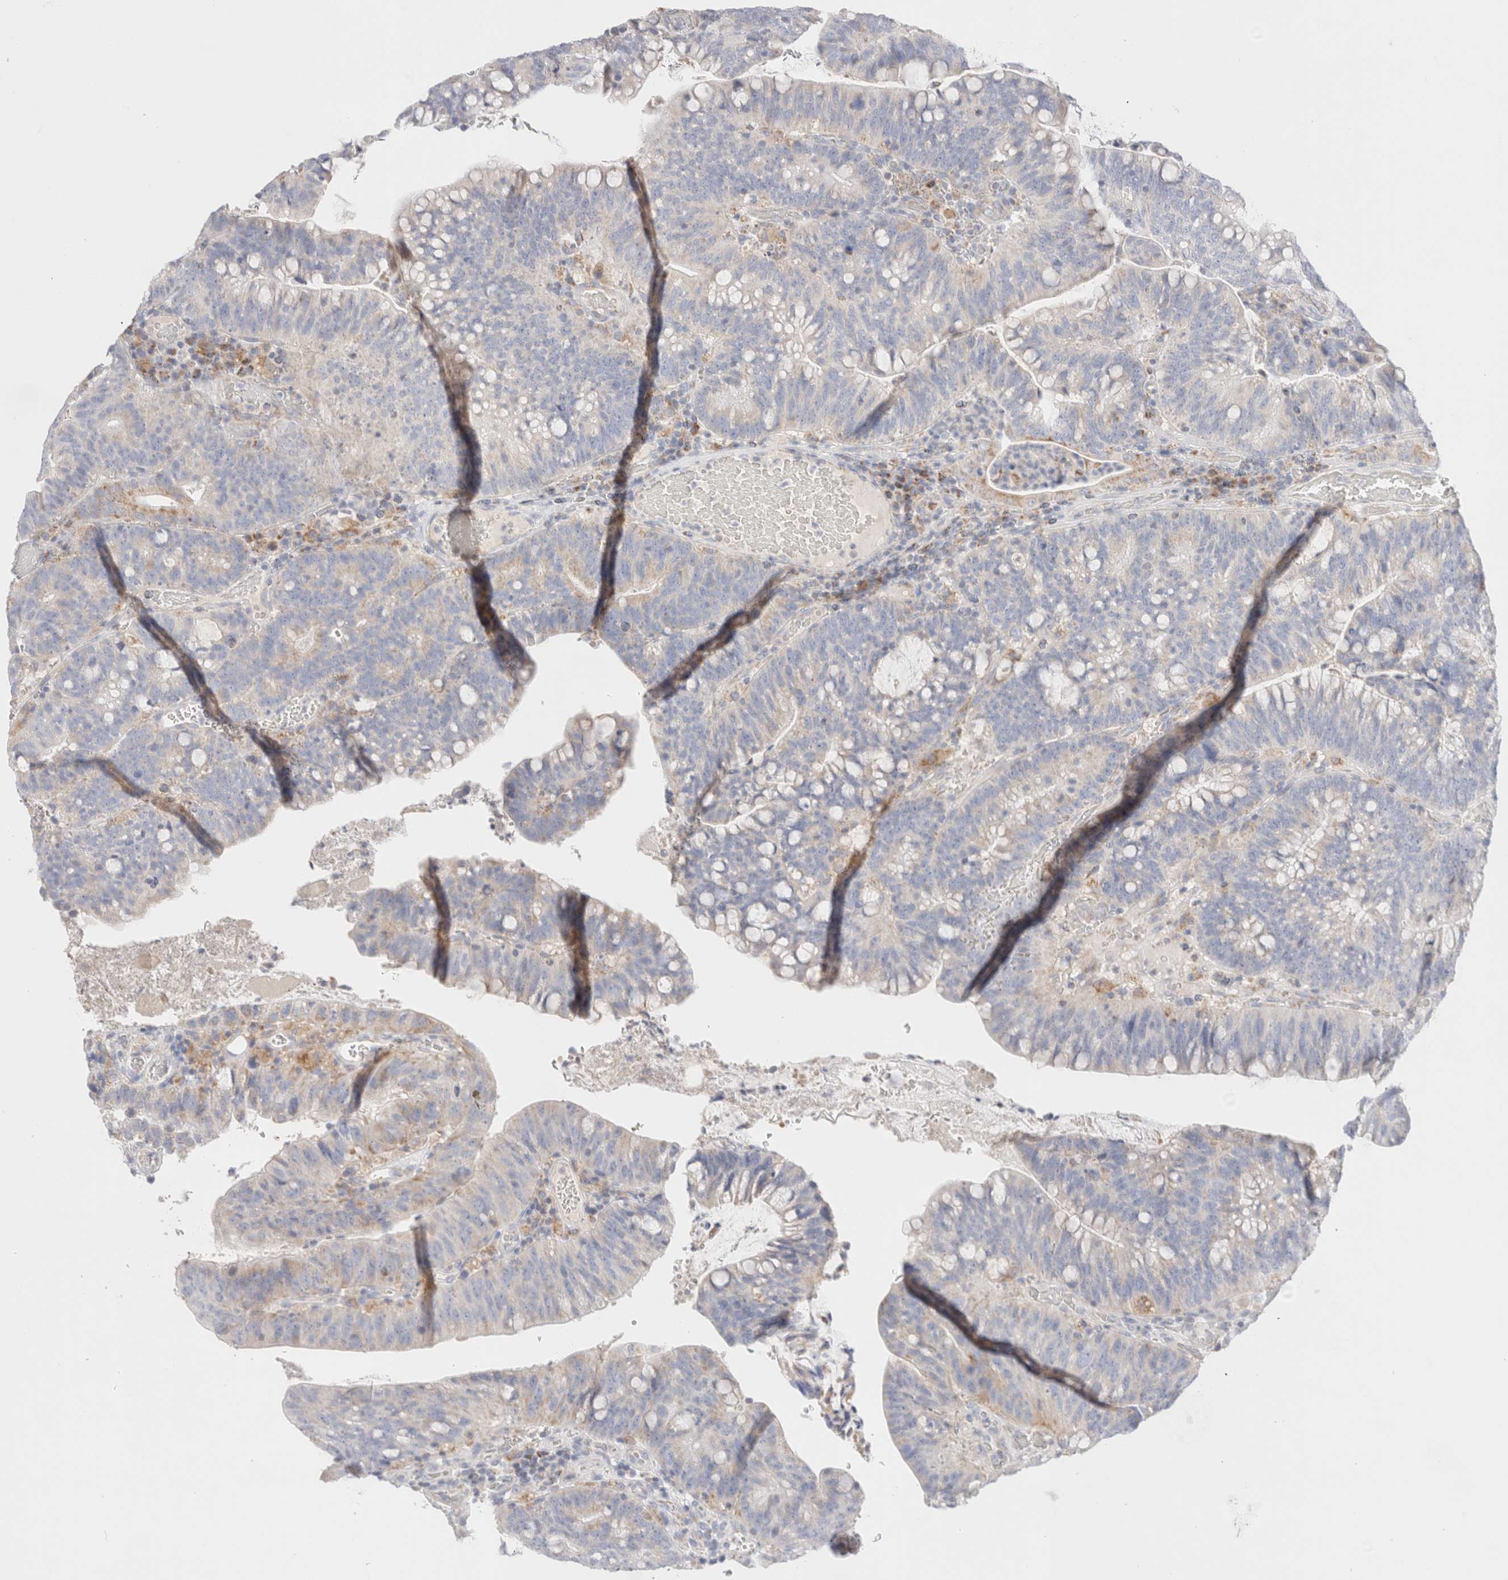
{"staining": {"intensity": "weak", "quantity": "<25%", "location": "cytoplasmic/membranous"}, "tissue": "colorectal cancer", "cell_type": "Tumor cells", "image_type": "cancer", "snomed": [{"axis": "morphology", "description": "Adenocarcinoma, NOS"}, {"axis": "topography", "description": "Colon"}], "caption": "Immunohistochemistry (IHC) image of human colorectal adenocarcinoma stained for a protein (brown), which demonstrates no staining in tumor cells. Brightfield microscopy of immunohistochemistry stained with DAB (brown) and hematoxylin (blue), captured at high magnification.", "gene": "ATP6V1C1", "patient": {"sex": "female", "age": 66}}